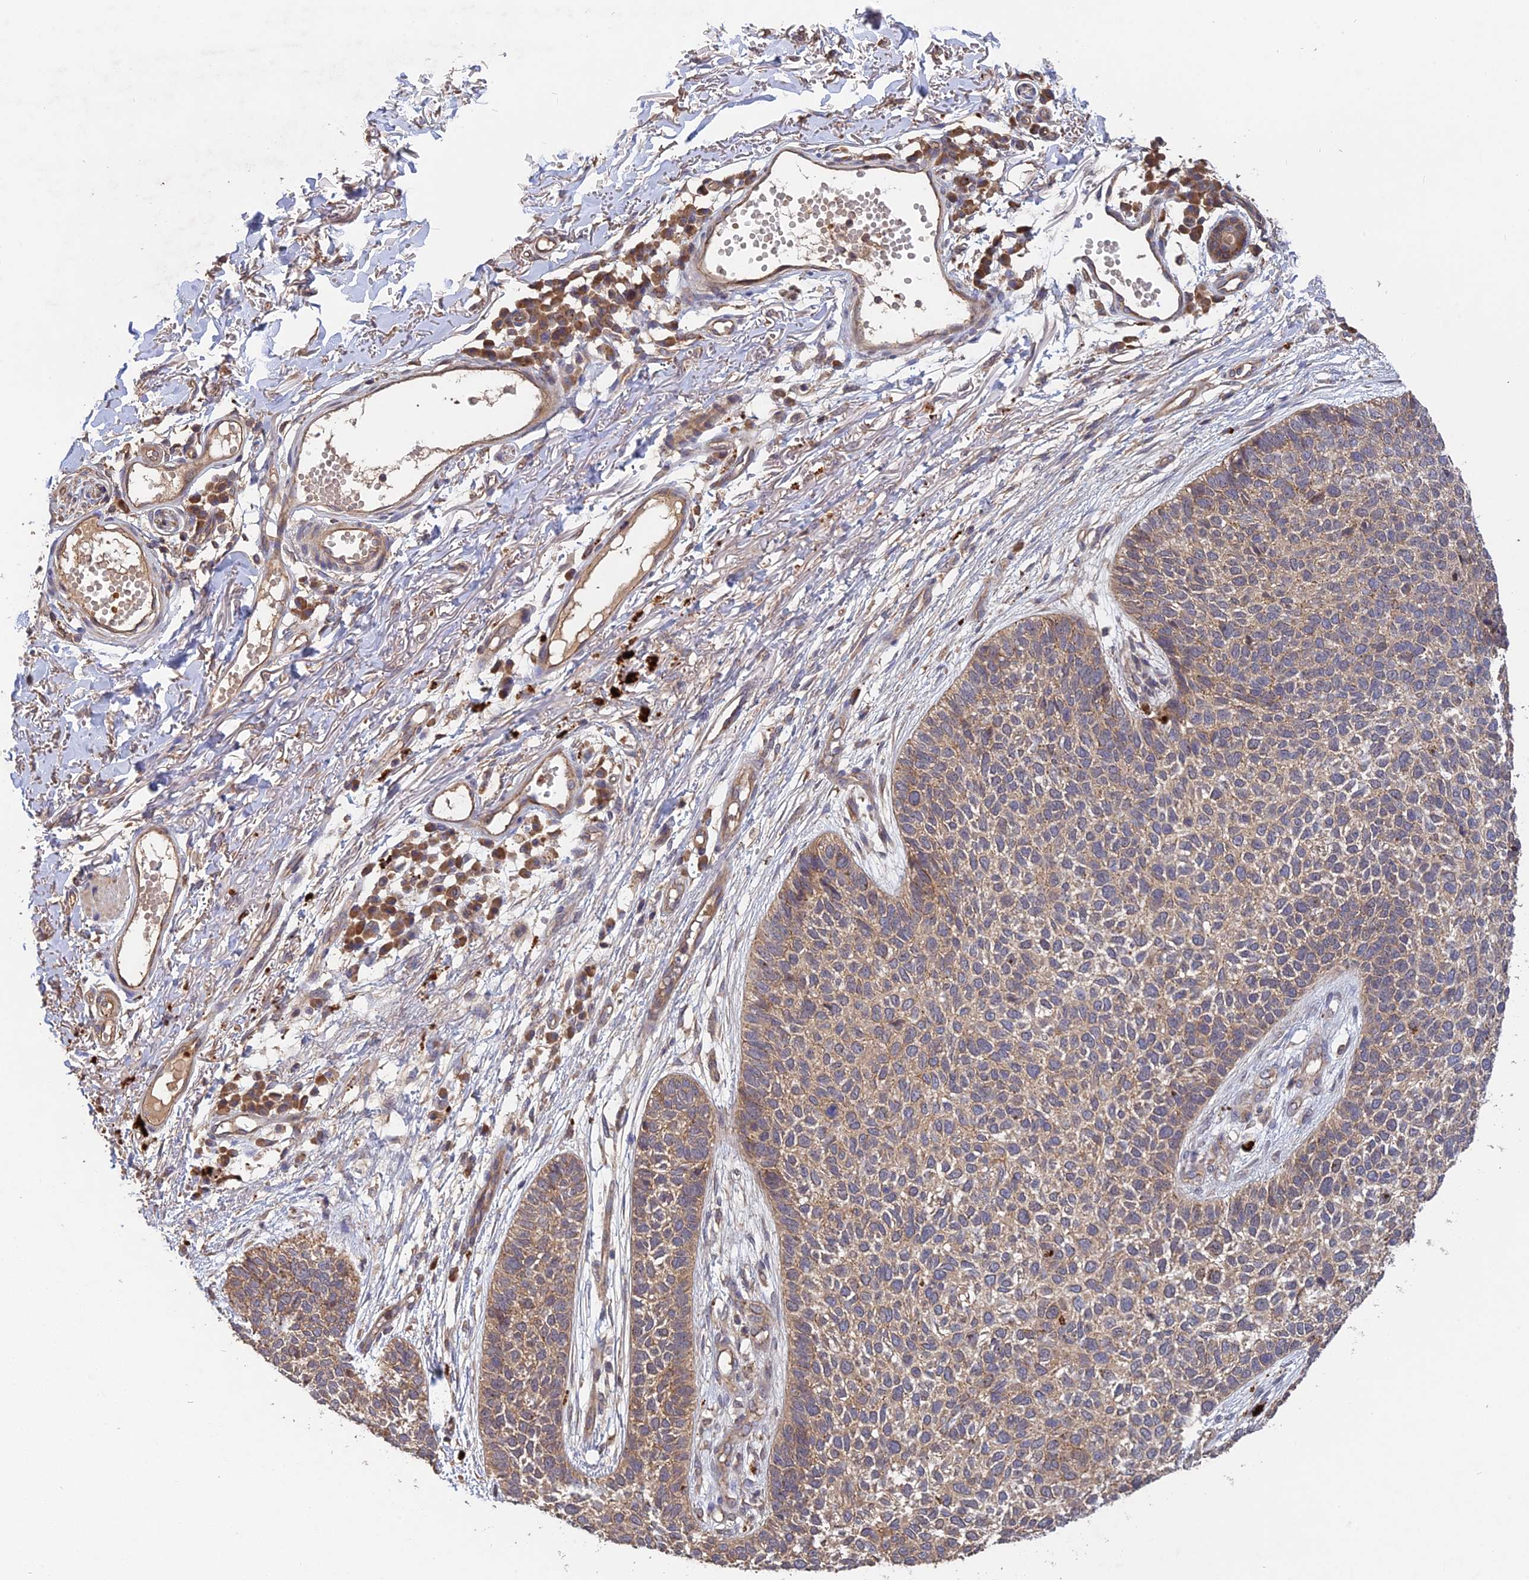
{"staining": {"intensity": "weak", "quantity": ">75%", "location": "cytoplasmic/membranous"}, "tissue": "skin cancer", "cell_type": "Tumor cells", "image_type": "cancer", "snomed": [{"axis": "morphology", "description": "Basal cell carcinoma"}, {"axis": "topography", "description": "Skin"}], "caption": "Brown immunohistochemical staining in skin cancer reveals weak cytoplasmic/membranous positivity in approximately >75% of tumor cells.", "gene": "ARHGAP40", "patient": {"sex": "female", "age": 84}}